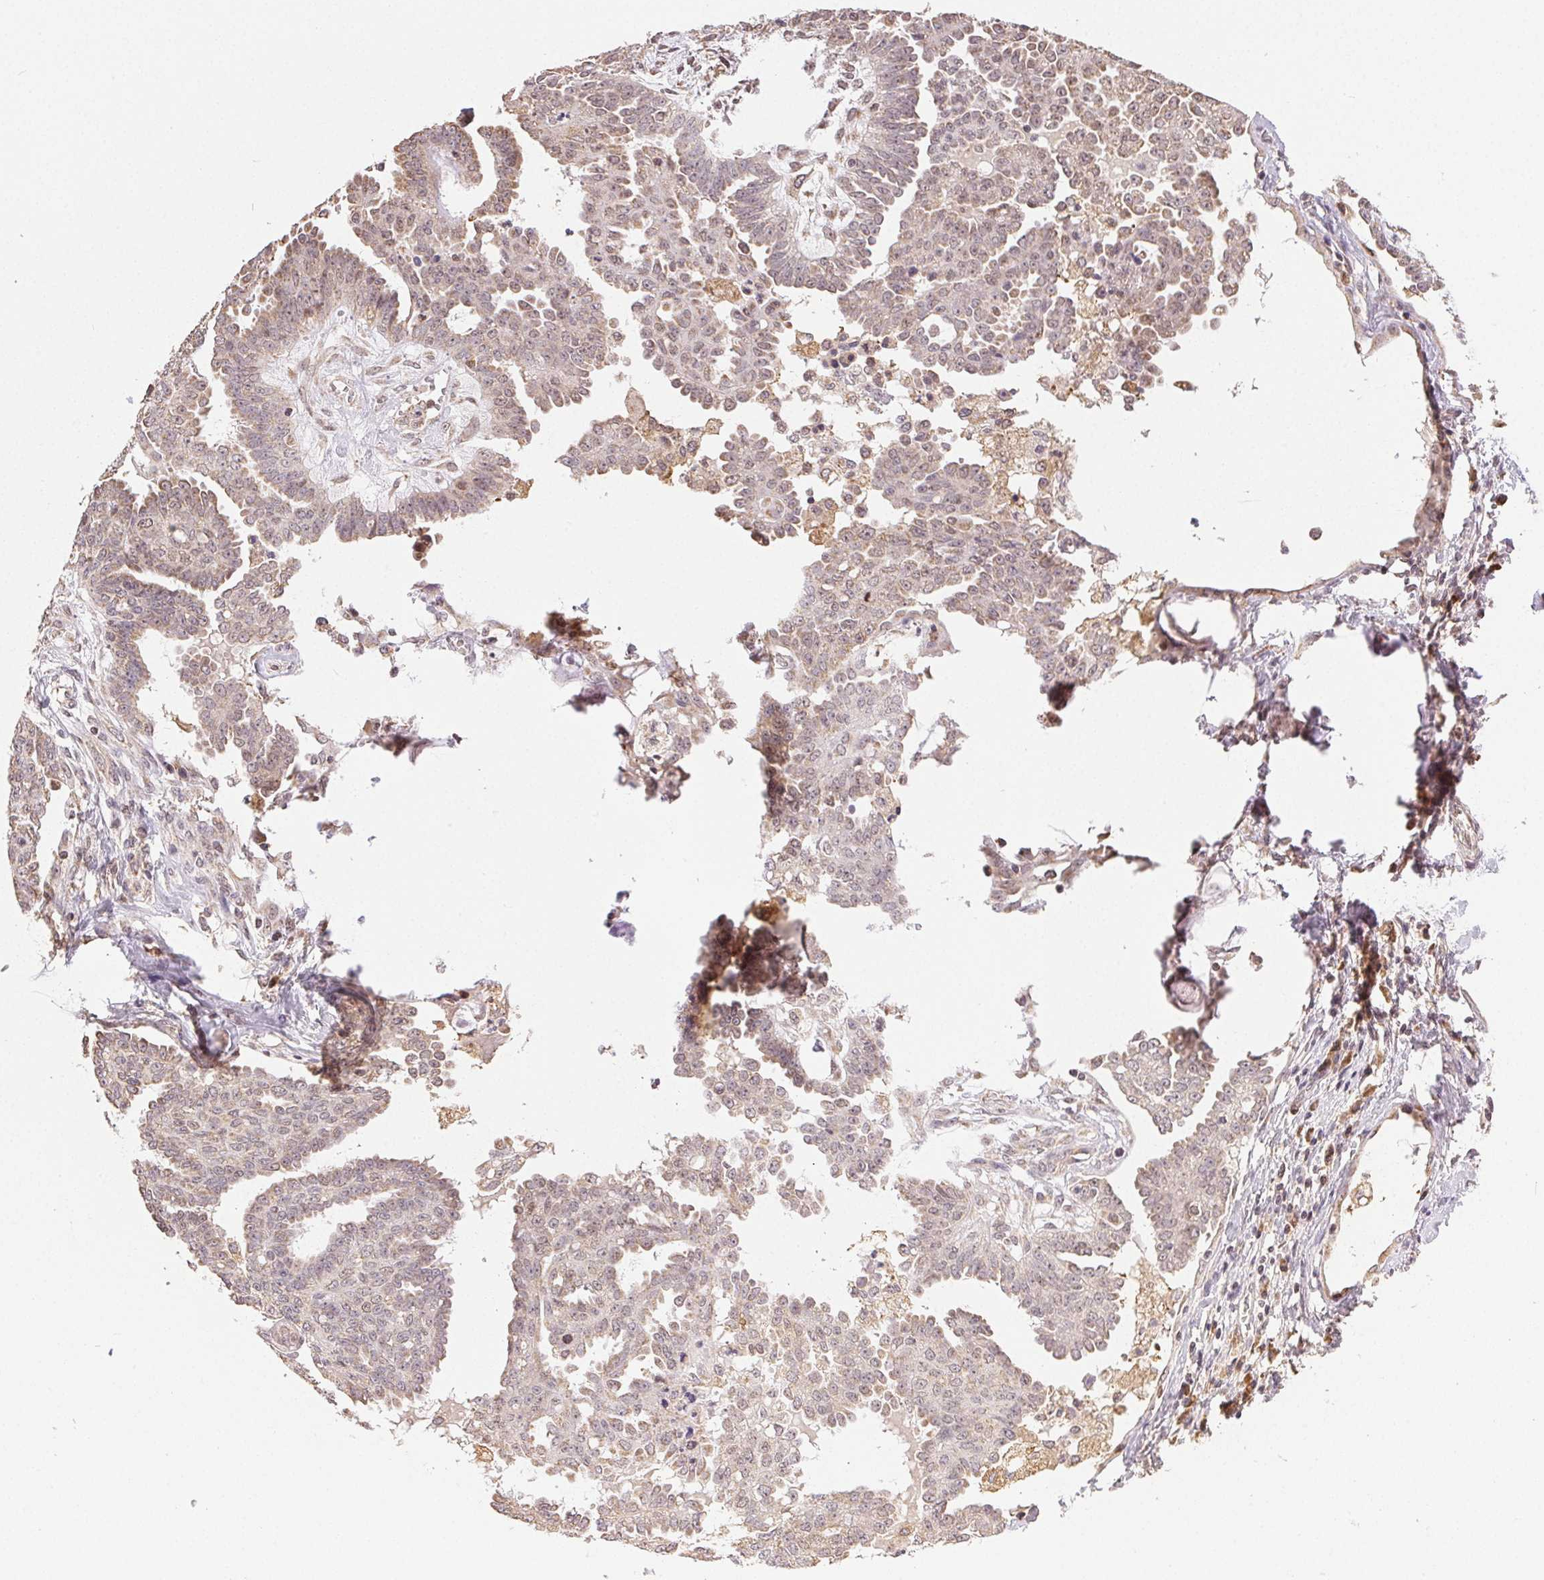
{"staining": {"intensity": "weak", "quantity": "25%-75%", "location": "cytoplasmic/membranous"}, "tissue": "ovarian cancer", "cell_type": "Tumor cells", "image_type": "cancer", "snomed": [{"axis": "morphology", "description": "Cystadenocarcinoma, serous, NOS"}, {"axis": "topography", "description": "Ovary"}], "caption": "A brown stain shows weak cytoplasmic/membranous staining of a protein in human ovarian cancer (serous cystadenocarcinoma) tumor cells.", "gene": "PIWIL4", "patient": {"sex": "female", "age": 71}}